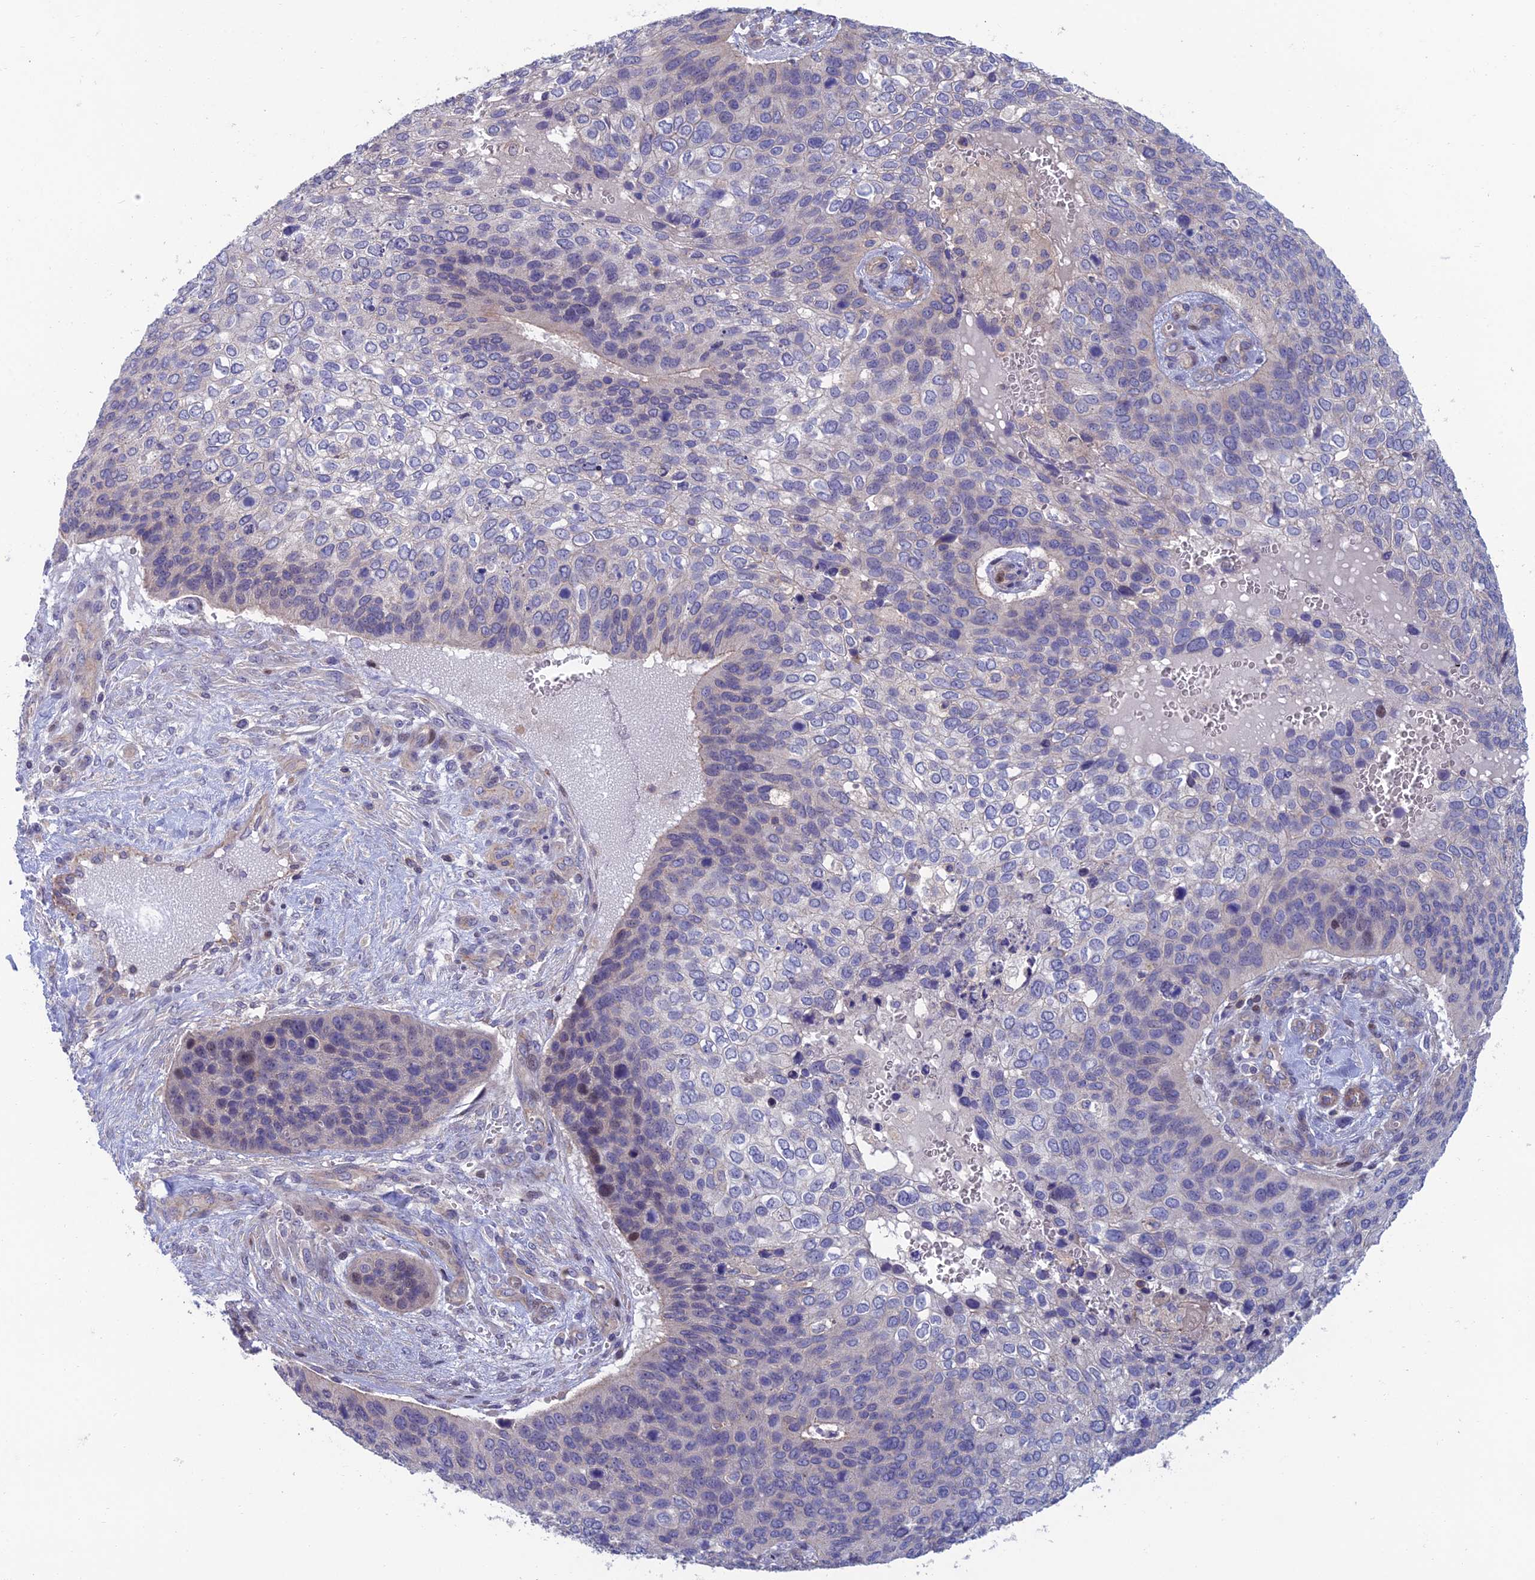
{"staining": {"intensity": "negative", "quantity": "none", "location": "none"}, "tissue": "skin cancer", "cell_type": "Tumor cells", "image_type": "cancer", "snomed": [{"axis": "morphology", "description": "Basal cell carcinoma"}, {"axis": "topography", "description": "Skin"}], "caption": "Immunohistochemistry histopathology image of skin basal cell carcinoma stained for a protein (brown), which shows no expression in tumor cells.", "gene": "USP37", "patient": {"sex": "female", "age": 74}}